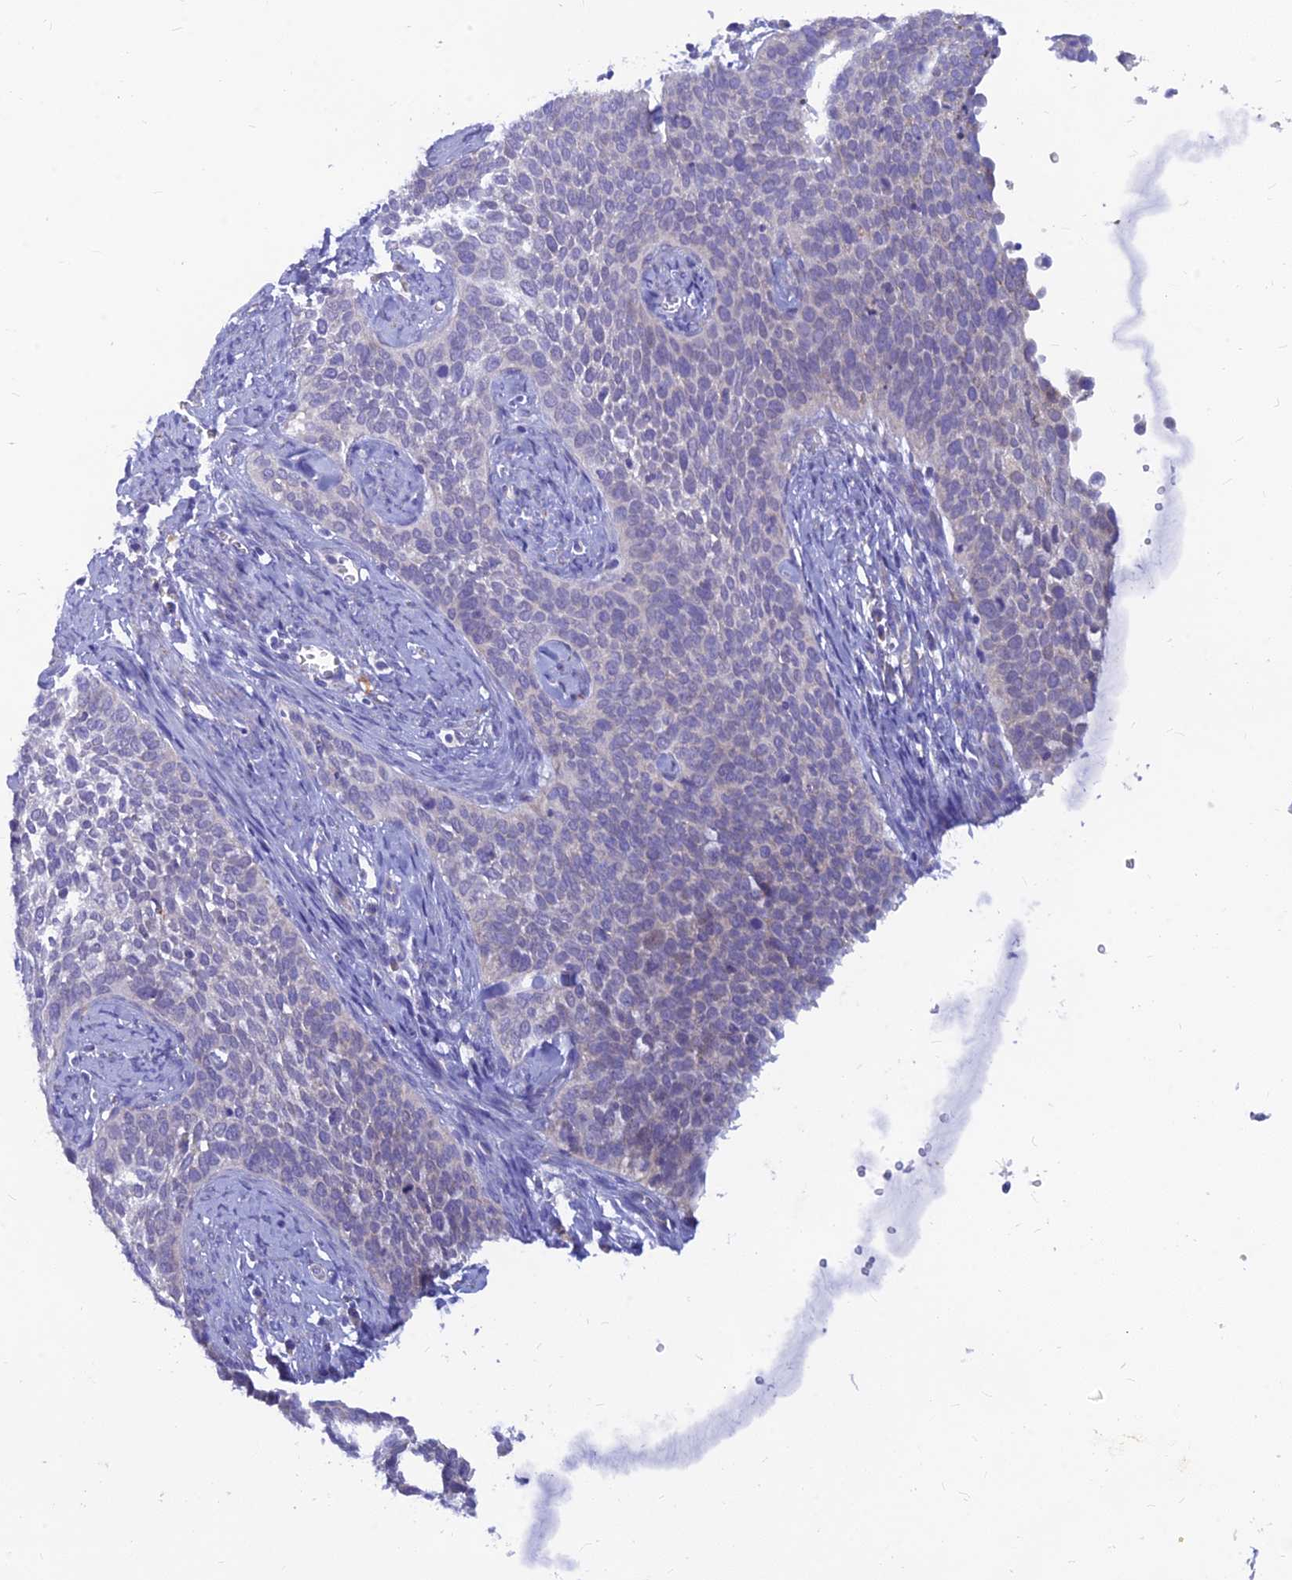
{"staining": {"intensity": "negative", "quantity": "none", "location": "none"}, "tissue": "cervical cancer", "cell_type": "Tumor cells", "image_type": "cancer", "snomed": [{"axis": "morphology", "description": "Squamous cell carcinoma, NOS"}, {"axis": "topography", "description": "Cervix"}], "caption": "Cervical cancer (squamous cell carcinoma) was stained to show a protein in brown. There is no significant expression in tumor cells.", "gene": "TMEM30B", "patient": {"sex": "female", "age": 34}}